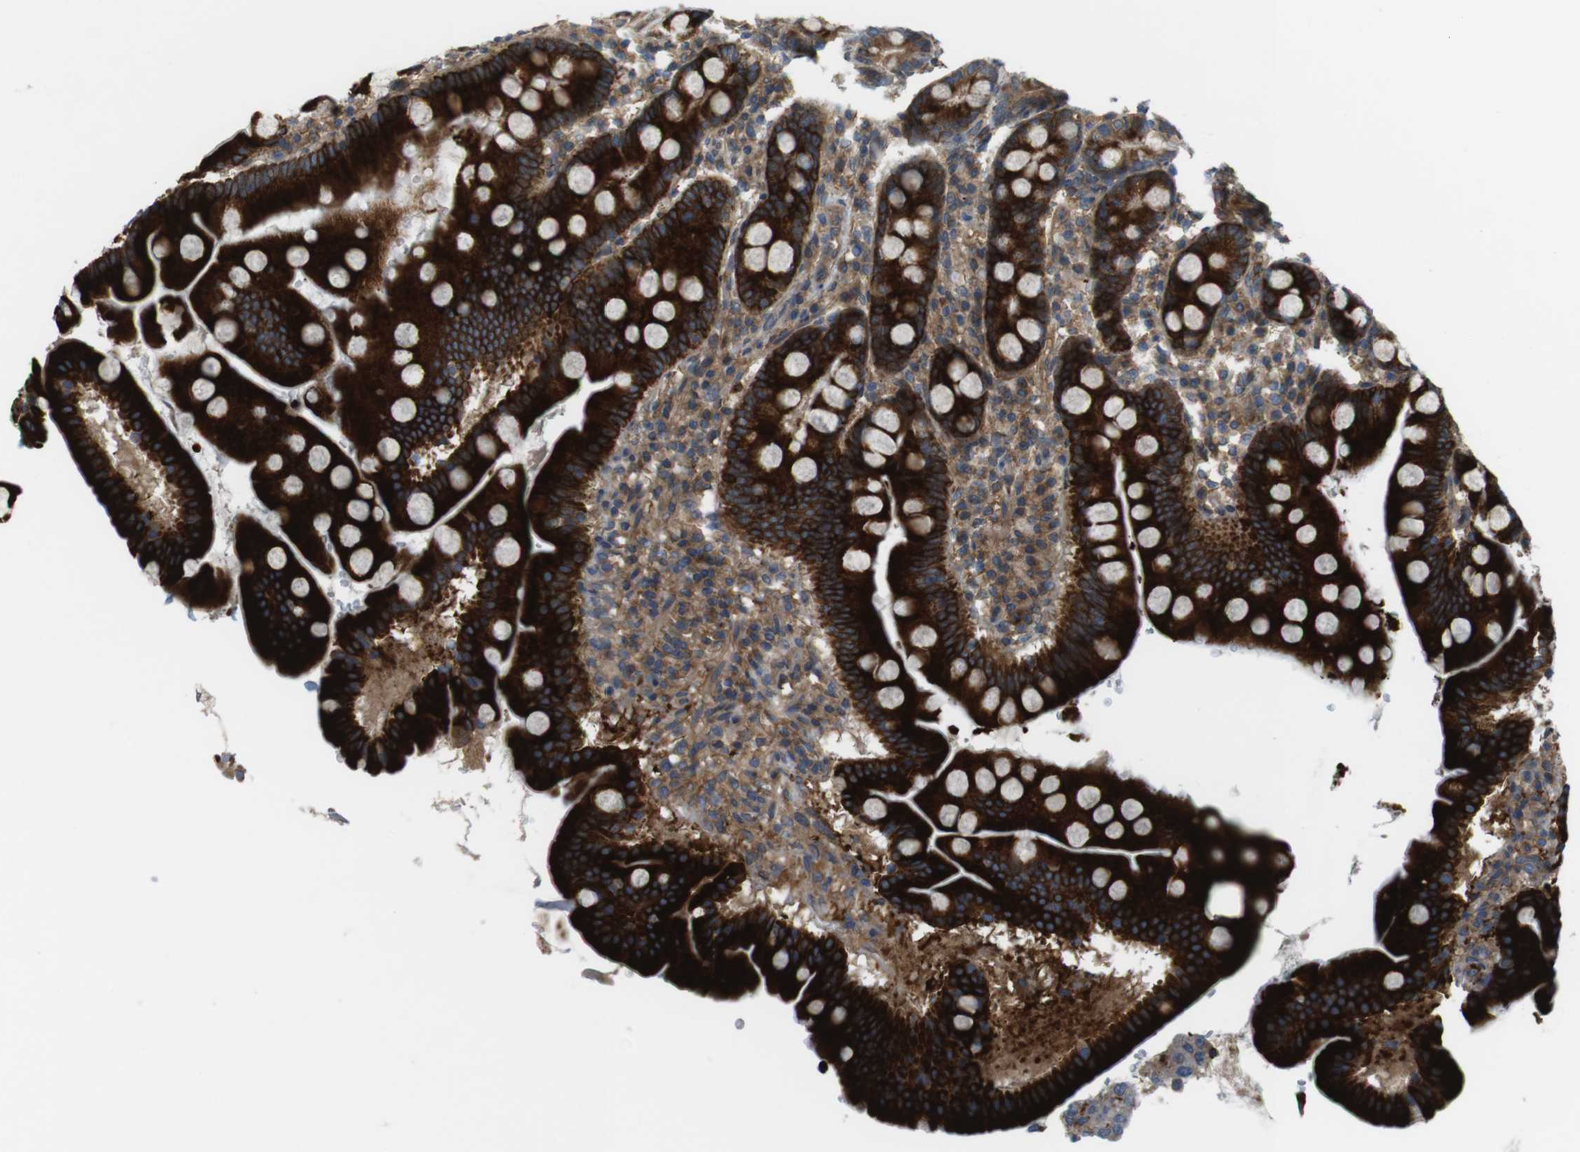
{"staining": {"intensity": "strong", "quantity": ">75%", "location": "cytoplasmic/membranous"}, "tissue": "duodenum", "cell_type": "Glandular cells", "image_type": "normal", "snomed": [{"axis": "morphology", "description": "Normal tissue, NOS"}, {"axis": "topography", "description": "Duodenum"}], "caption": "An image showing strong cytoplasmic/membranous staining in about >75% of glandular cells in normal duodenum, as visualized by brown immunohistochemical staining.", "gene": "DDAH2", "patient": {"sex": "male", "age": 50}}